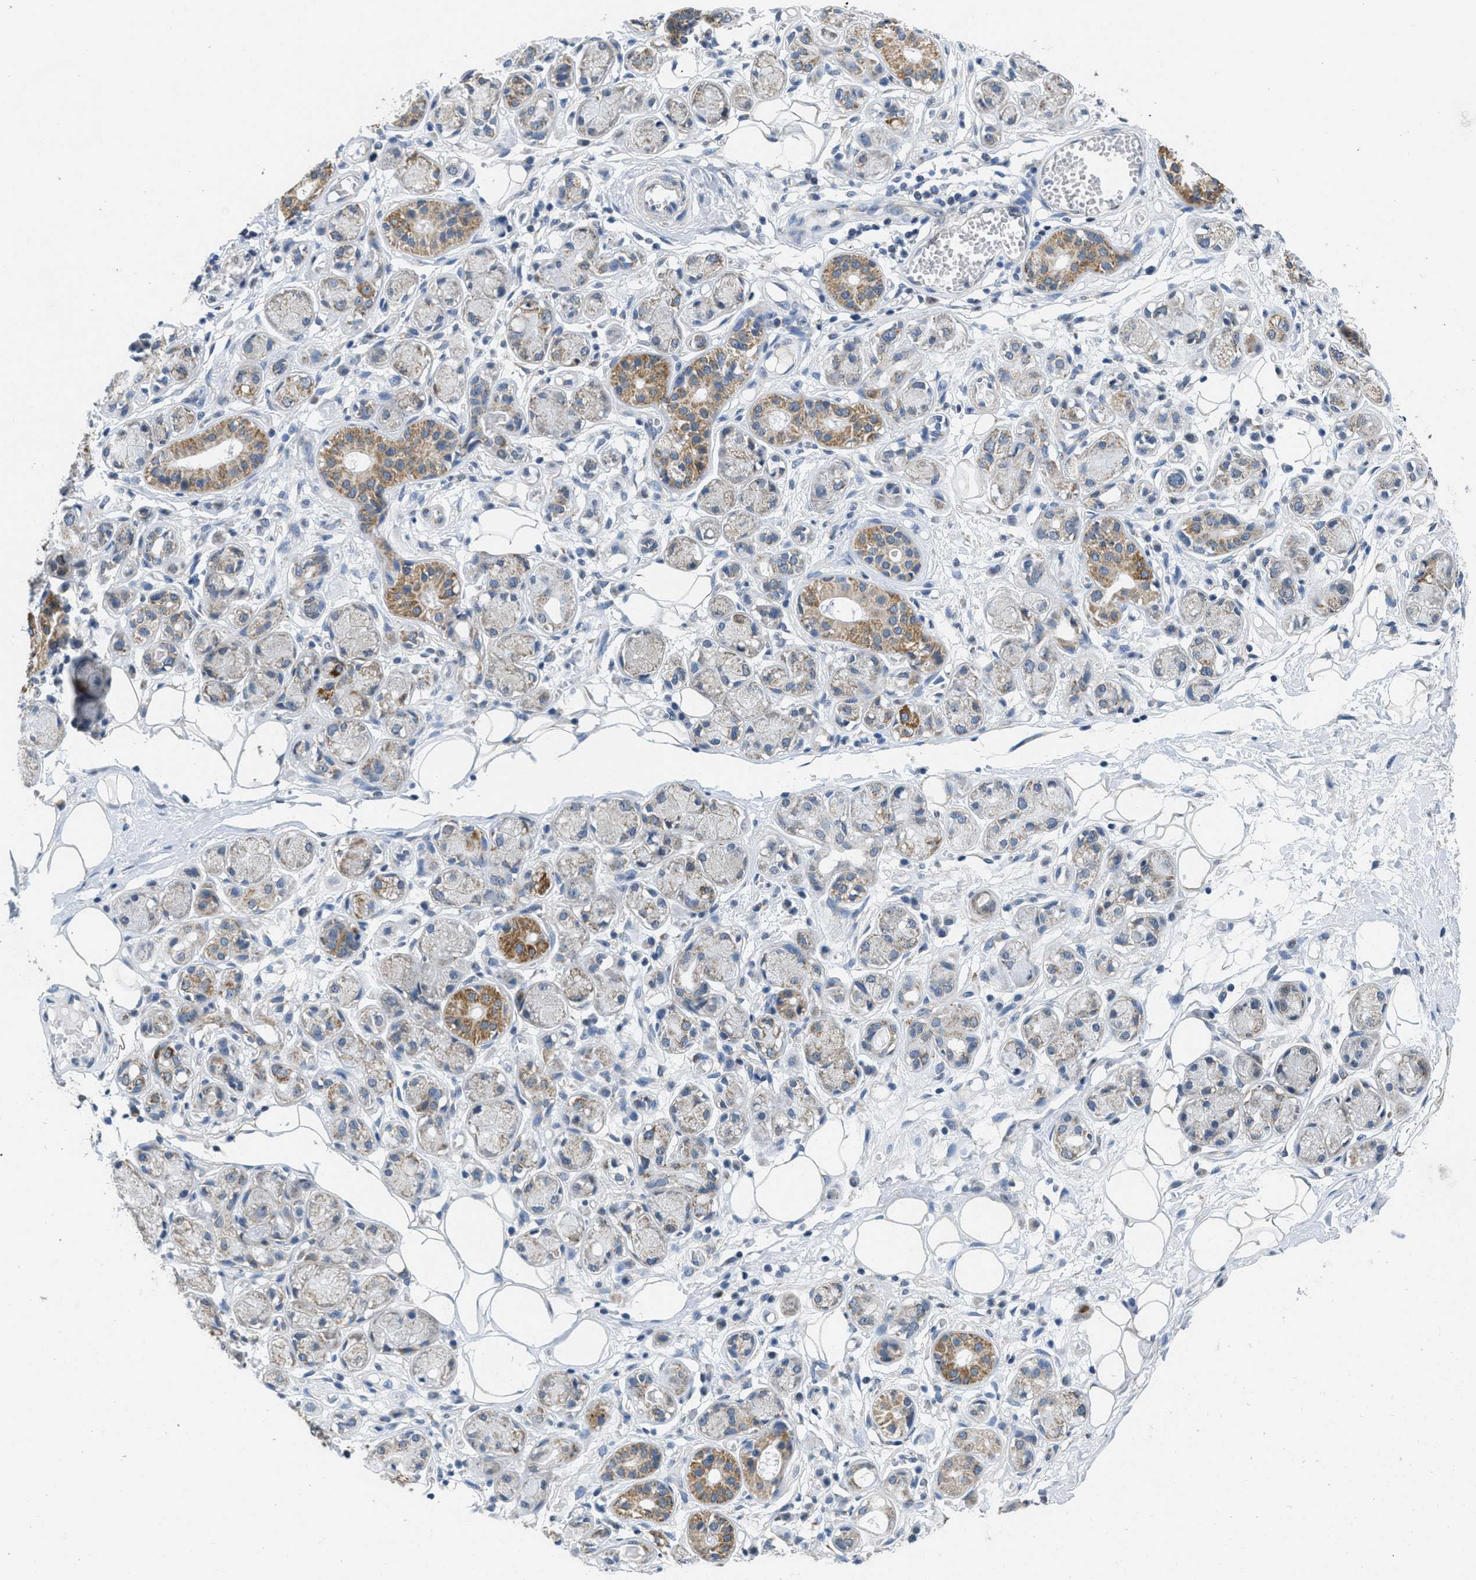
{"staining": {"intensity": "negative", "quantity": "none", "location": "none"}, "tissue": "adipose tissue", "cell_type": "Adipocytes", "image_type": "normal", "snomed": [{"axis": "morphology", "description": "Normal tissue, NOS"}, {"axis": "morphology", "description": "Inflammation, NOS"}, {"axis": "topography", "description": "Salivary gland"}, {"axis": "topography", "description": "Peripheral nerve tissue"}], "caption": "A high-resolution histopathology image shows immunohistochemistry staining of benign adipose tissue, which exhibits no significant positivity in adipocytes. (Immunohistochemistry (ihc), brightfield microscopy, high magnification).", "gene": "TOMM70", "patient": {"sex": "female", "age": 75}}